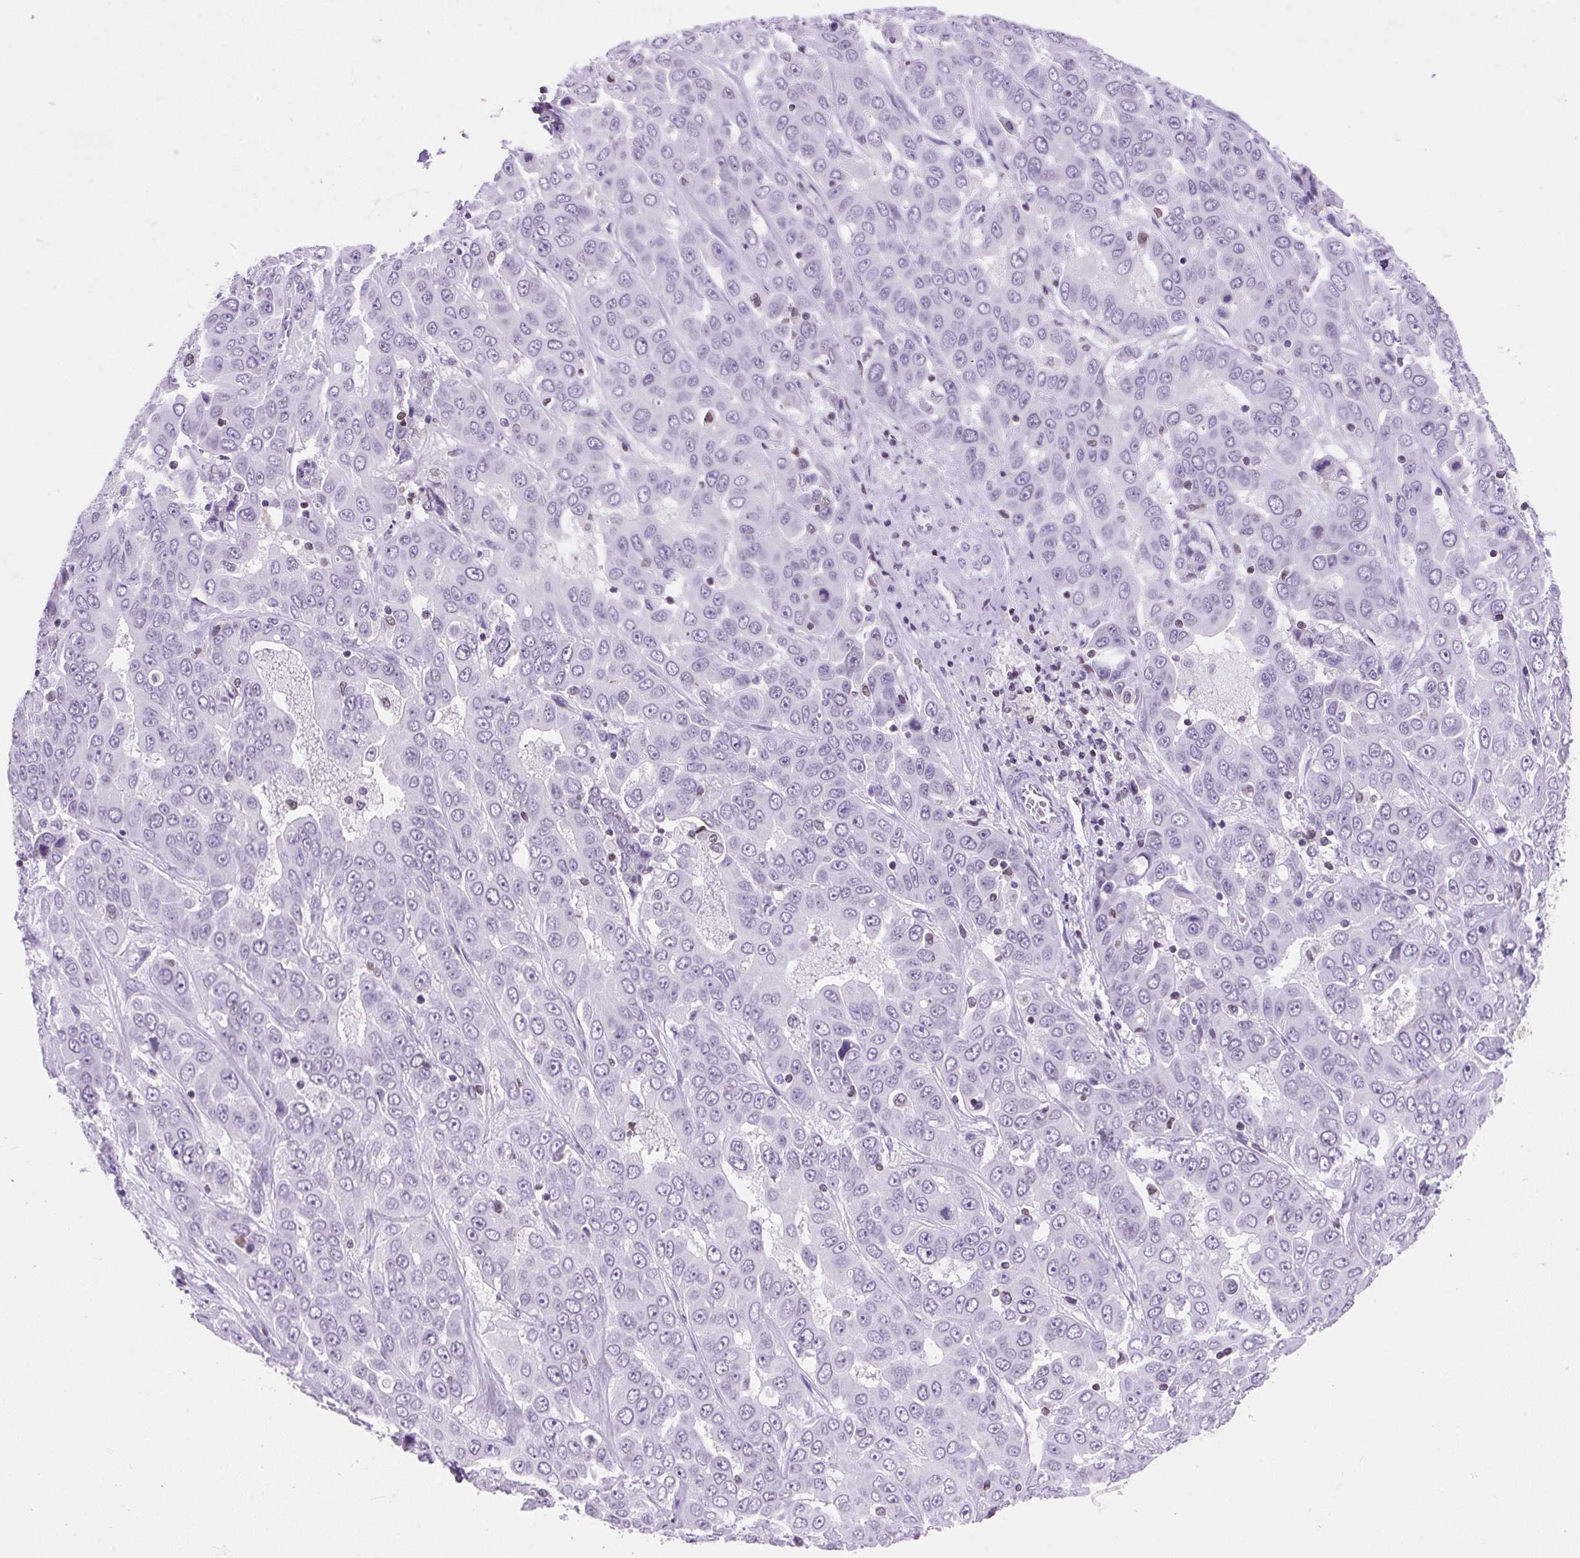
{"staining": {"intensity": "negative", "quantity": "none", "location": "none"}, "tissue": "liver cancer", "cell_type": "Tumor cells", "image_type": "cancer", "snomed": [{"axis": "morphology", "description": "Cholangiocarcinoma"}, {"axis": "topography", "description": "Liver"}], "caption": "Immunohistochemistry micrograph of human liver cholangiocarcinoma stained for a protein (brown), which demonstrates no expression in tumor cells. Brightfield microscopy of IHC stained with DAB (3,3'-diaminobenzidine) (brown) and hematoxylin (blue), captured at high magnification.", "gene": "VPREB1", "patient": {"sex": "female", "age": 52}}